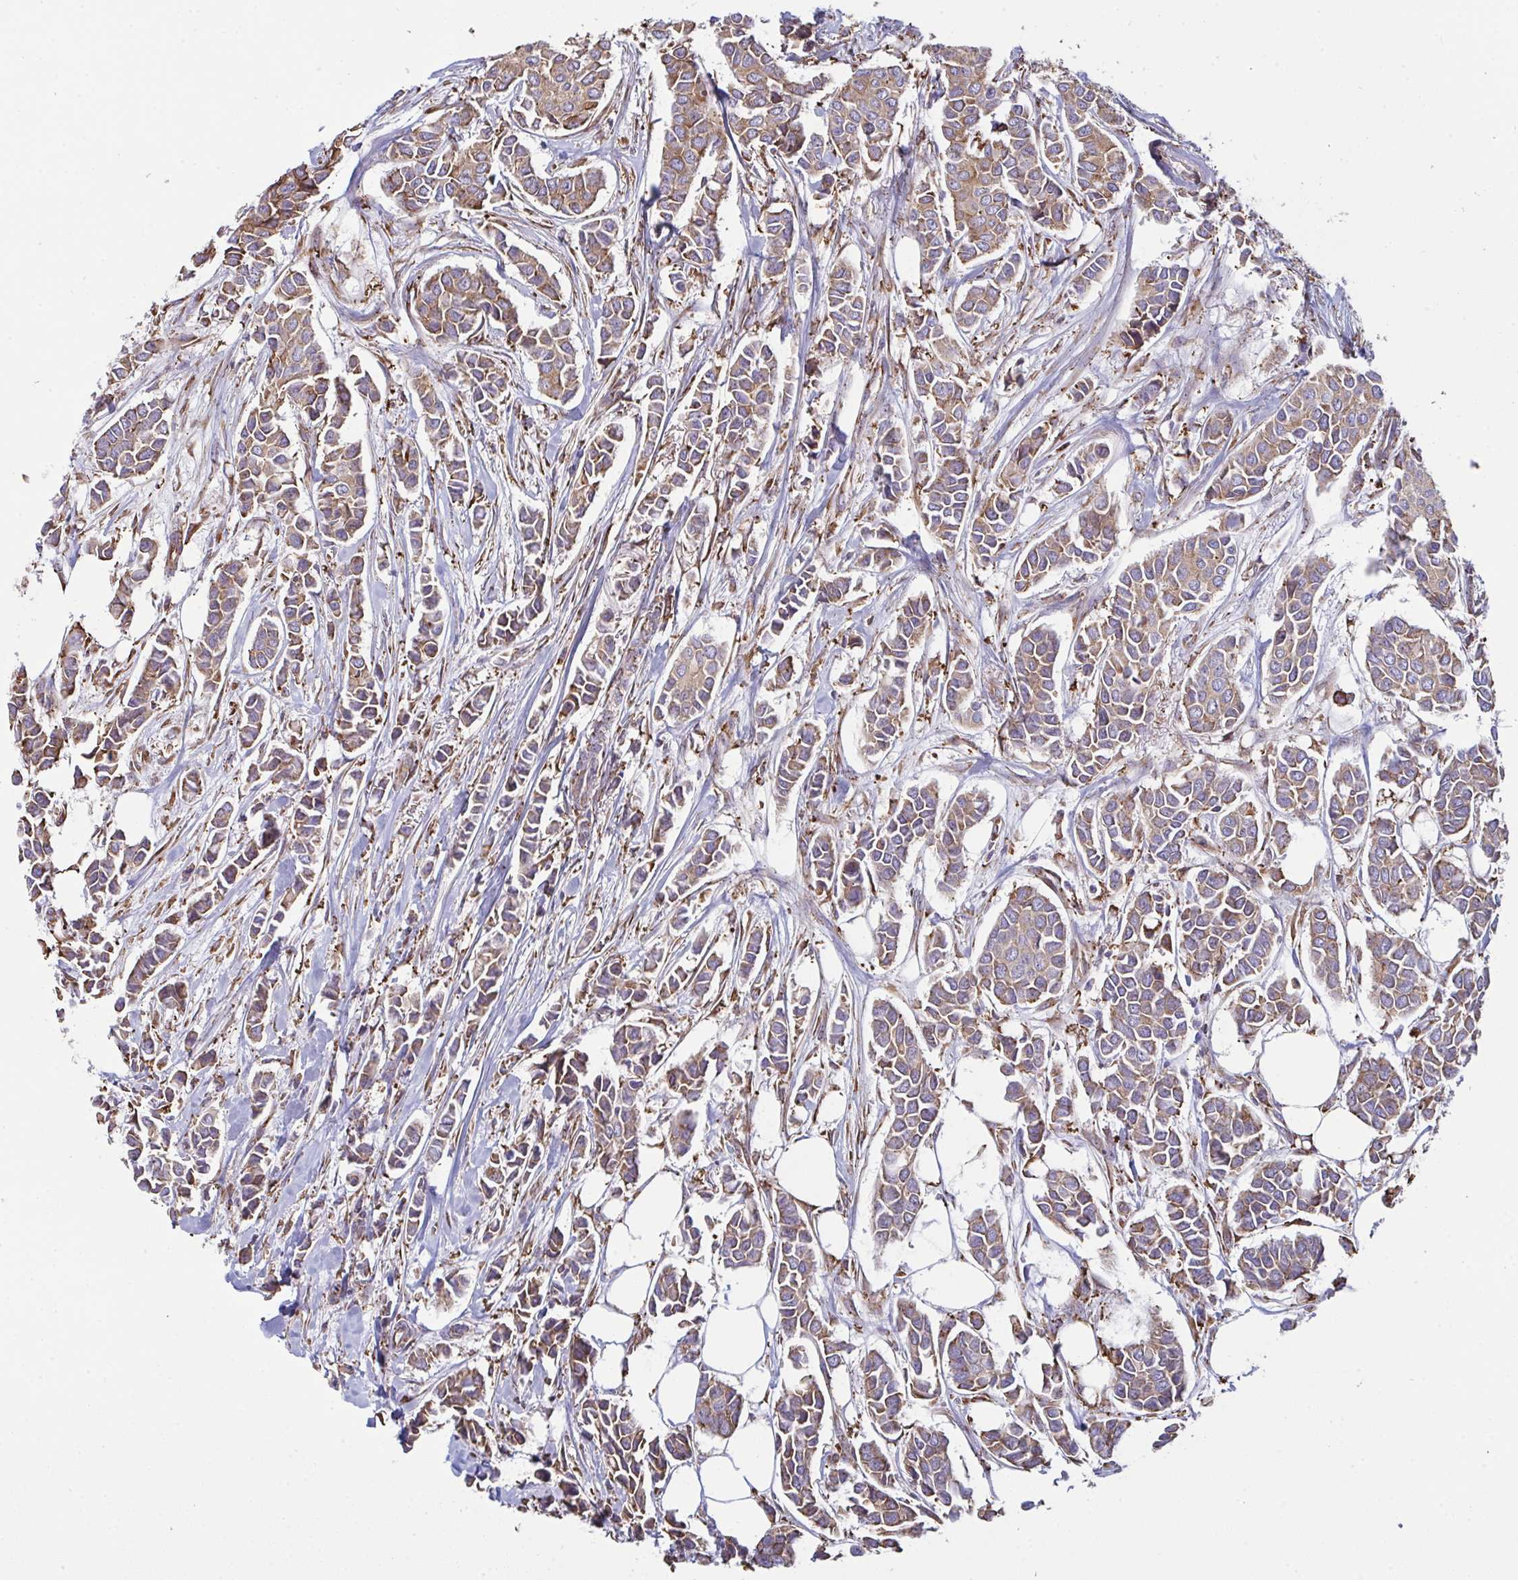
{"staining": {"intensity": "weak", "quantity": ">75%", "location": "cytoplasmic/membranous"}, "tissue": "breast cancer", "cell_type": "Tumor cells", "image_type": "cancer", "snomed": [{"axis": "morphology", "description": "Duct carcinoma"}, {"axis": "topography", "description": "Breast"}], "caption": "Human breast intraductal carcinoma stained for a protein (brown) displays weak cytoplasmic/membranous positive positivity in approximately >75% of tumor cells.", "gene": "MYMK", "patient": {"sex": "female", "age": 84}}